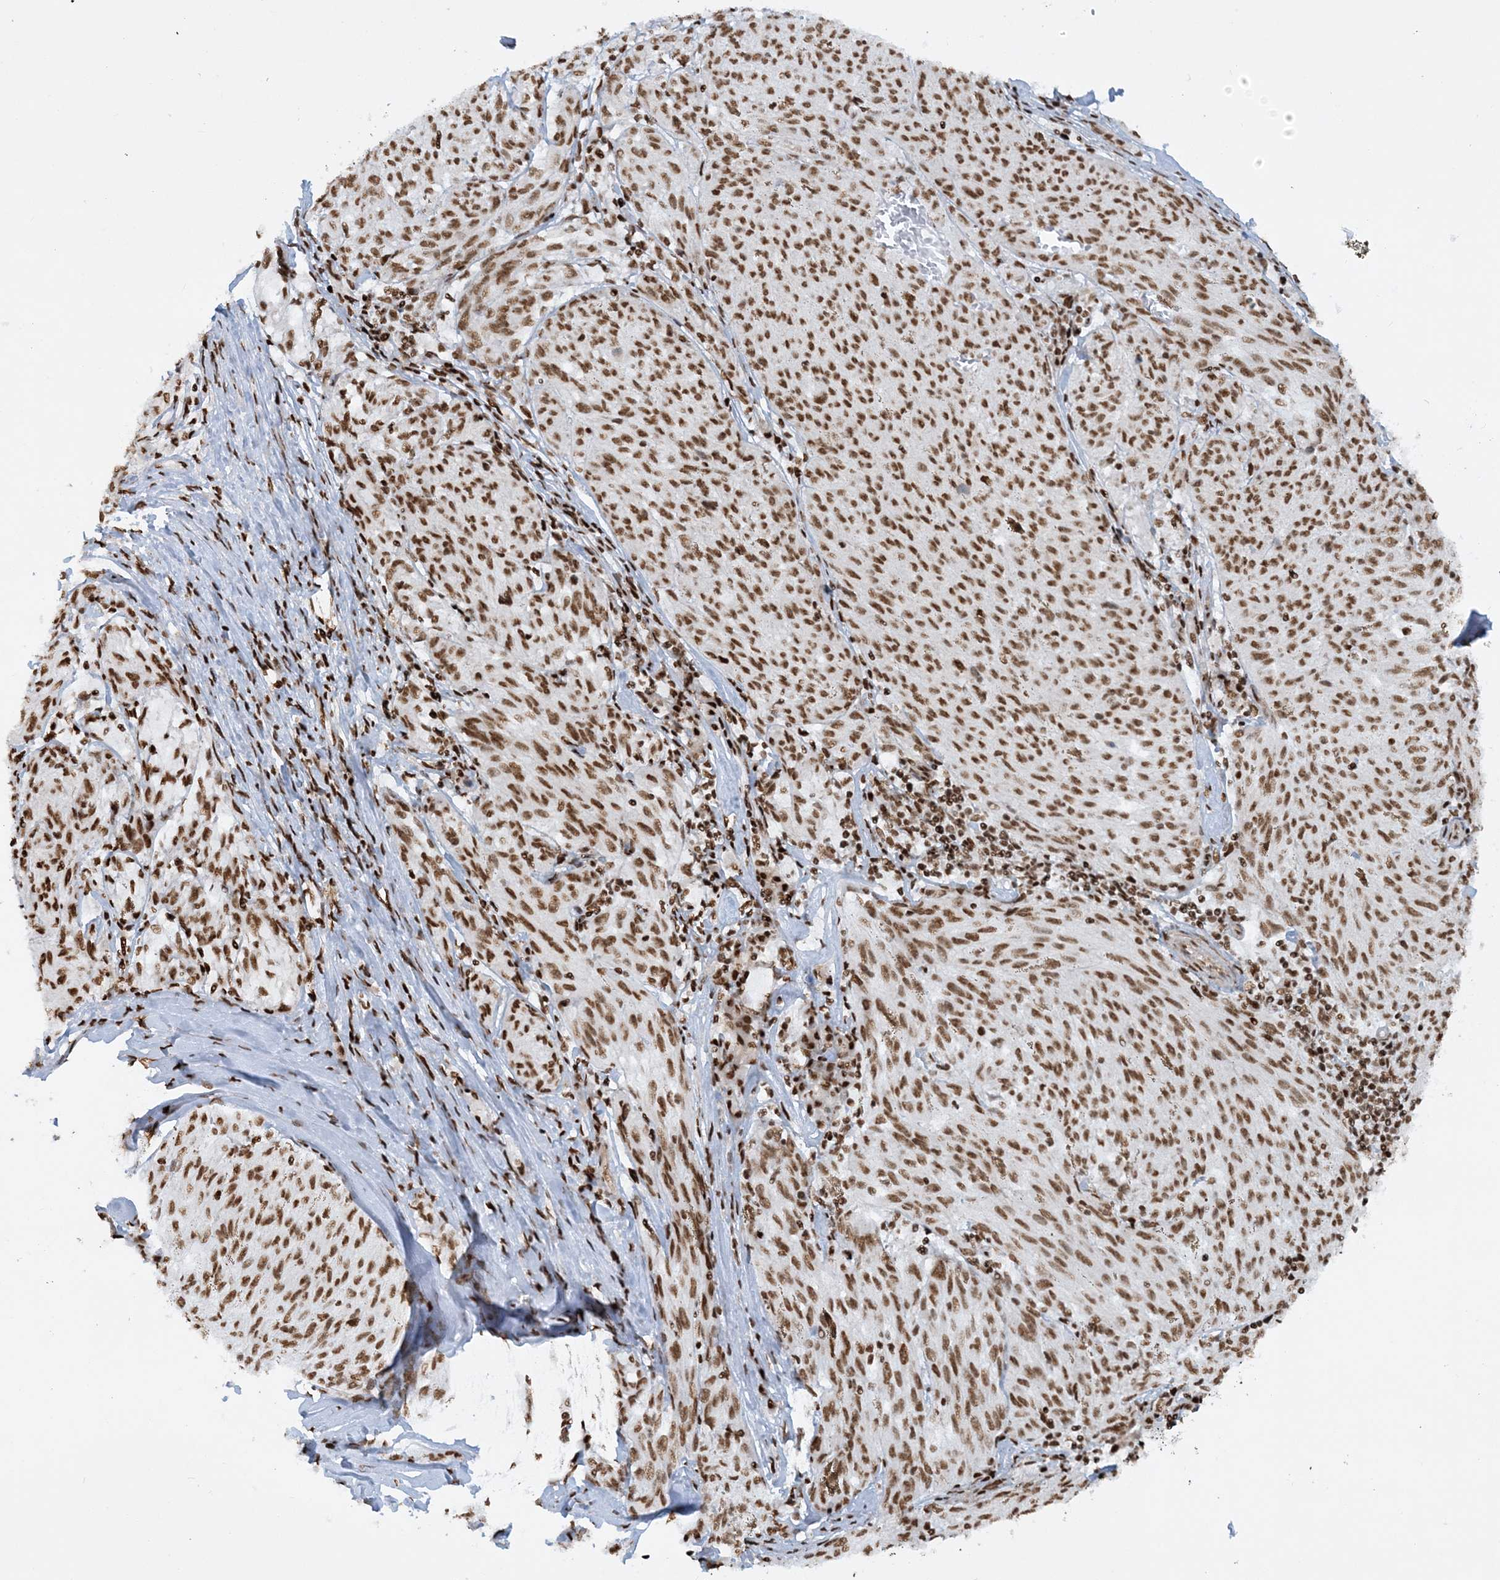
{"staining": {"intensity": "moderate", "quantity": ">75%", "location": "nuclear"}, "tissue": "melanoma", "cell_type": "Tumor cells", "image_type": "cancer", "snomed": [{"axis": "morphology", "description": "Malignant melanoma, NOS"}, {"axis": "topography", "description": "Skin"}], "caption": "Melanoma stained for a protein (brown) displays moderate nuclear positive expression in approximately >75% of tumor cells.", "gene": "DELE1", "patient": {"sex": "female", "age": 72}}